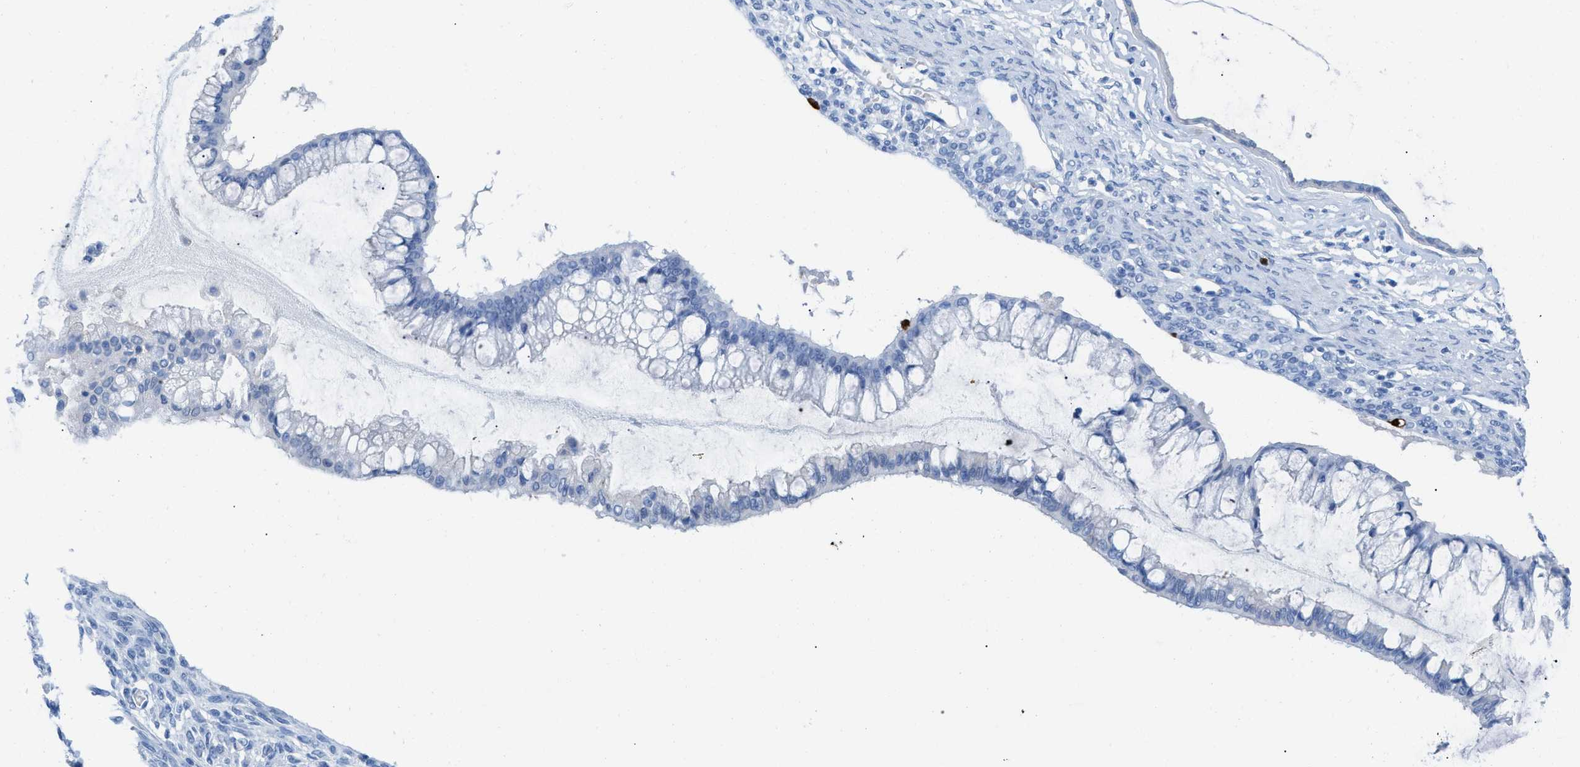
{"staining": {"intensity": "negative", "quantity": "none", "location": "none"}, "tissue": "ovarian cancer", "cell_type": "Tumor cells", "image_type": "cancer", "snomed": [{"axis": "morphology", "description": "Cystadenocarcinoma, mucinous, NOS"}, {"axis": "topography", "description": "Ovary"}], "caption": "Tumor cells show no significant staining in ovarian cancer.", "gene": "TCL1A", "patient": {"sex": "female", "age": 73}}